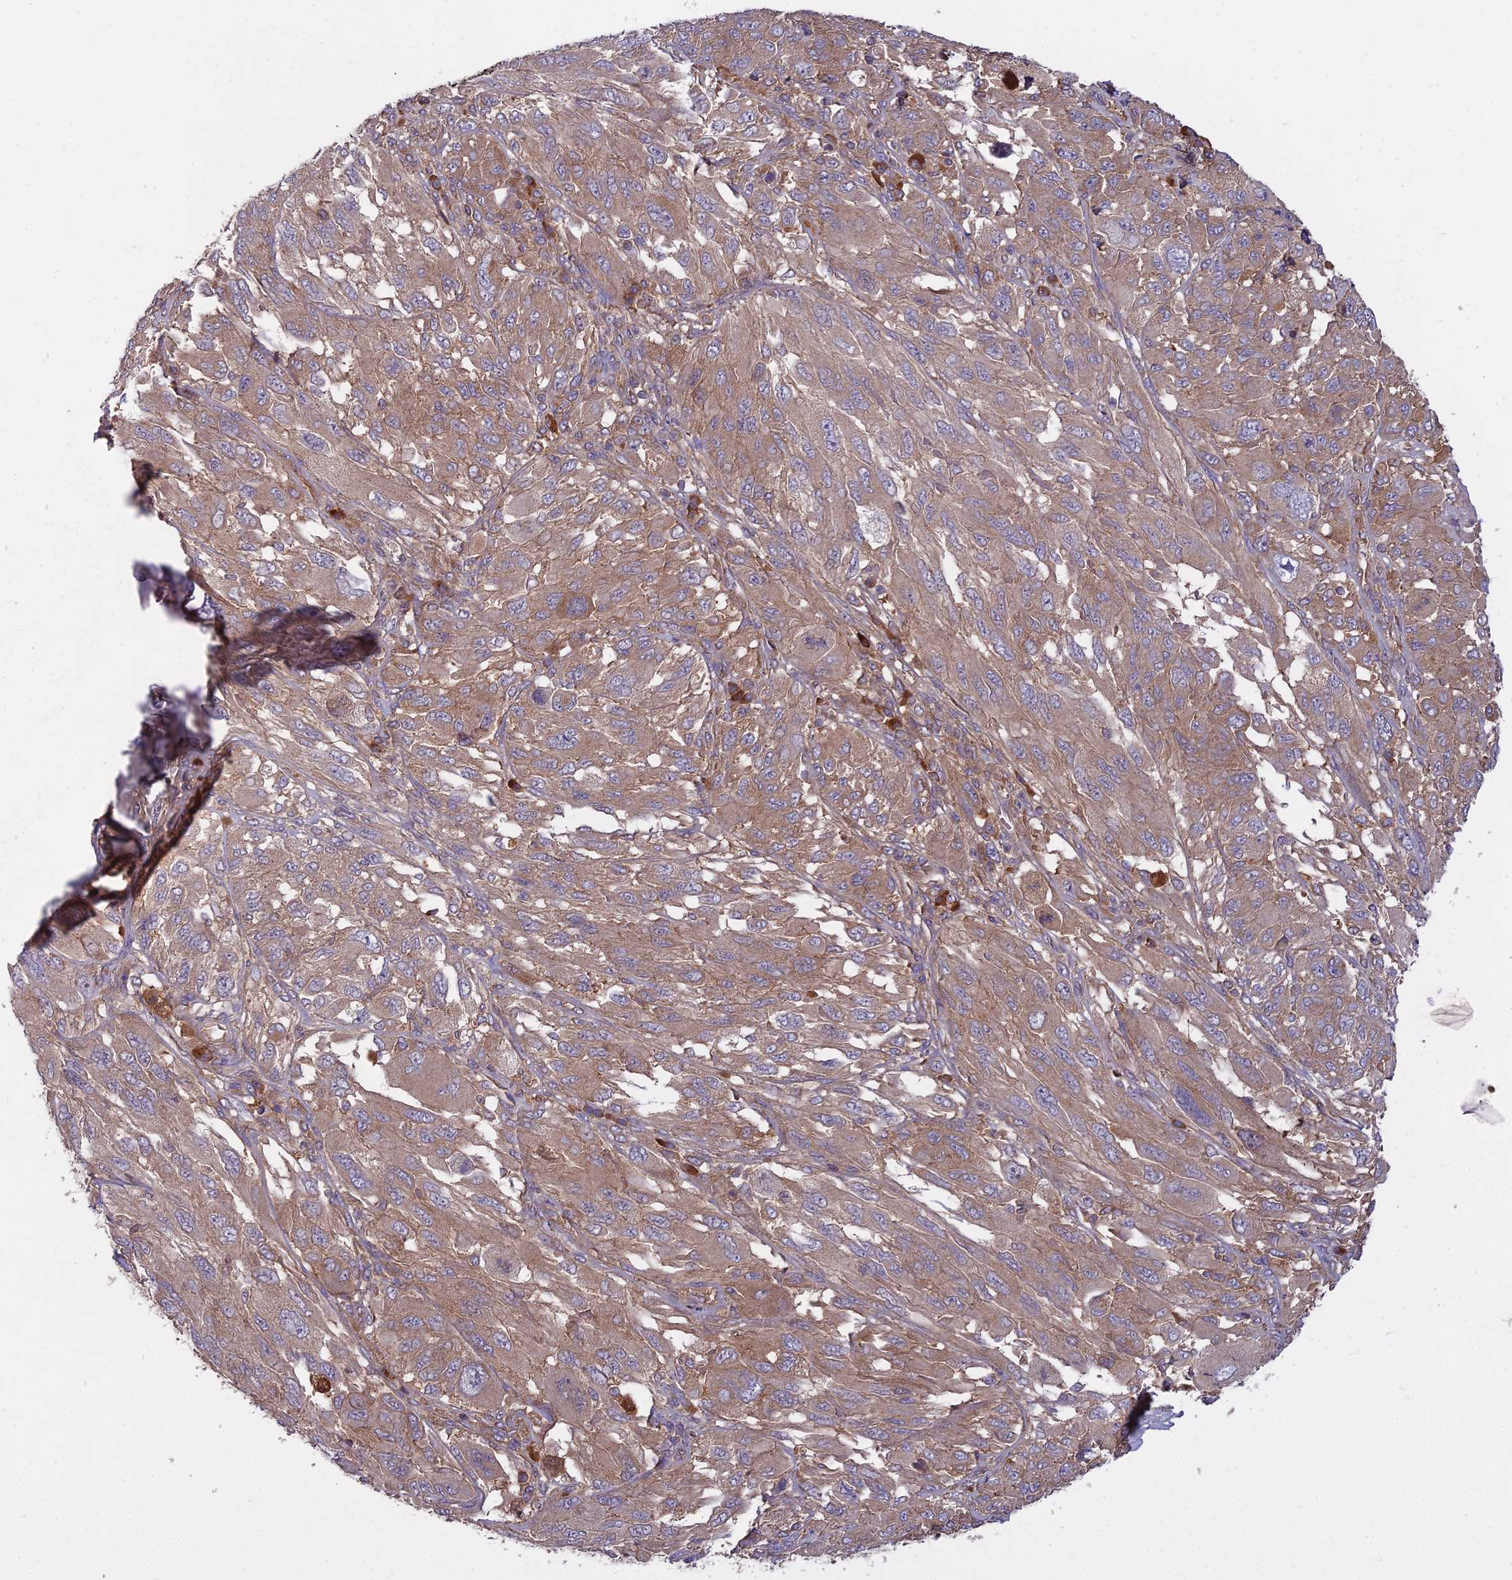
{"staining": {"intensity": "moderate", "quantity": ">75%", "location": "cytoplasmic/membranous"}, "tissue": "melanoma", "cell_type": "Tumor cells", "image_type": "cancer", "snomed": [{"axis": "morphology", "description": "Malignant melanoma, NOS"}, {"axis": "topography", "description": "Skin"}], "caption": "This image displays IHC staining of human melanoma, with medium moderate cytoplasmic/membranous expression in approximately >75% of tumor cells.", "gene": "CCDC167", "patient": {"sex": "female", "age": 91}}